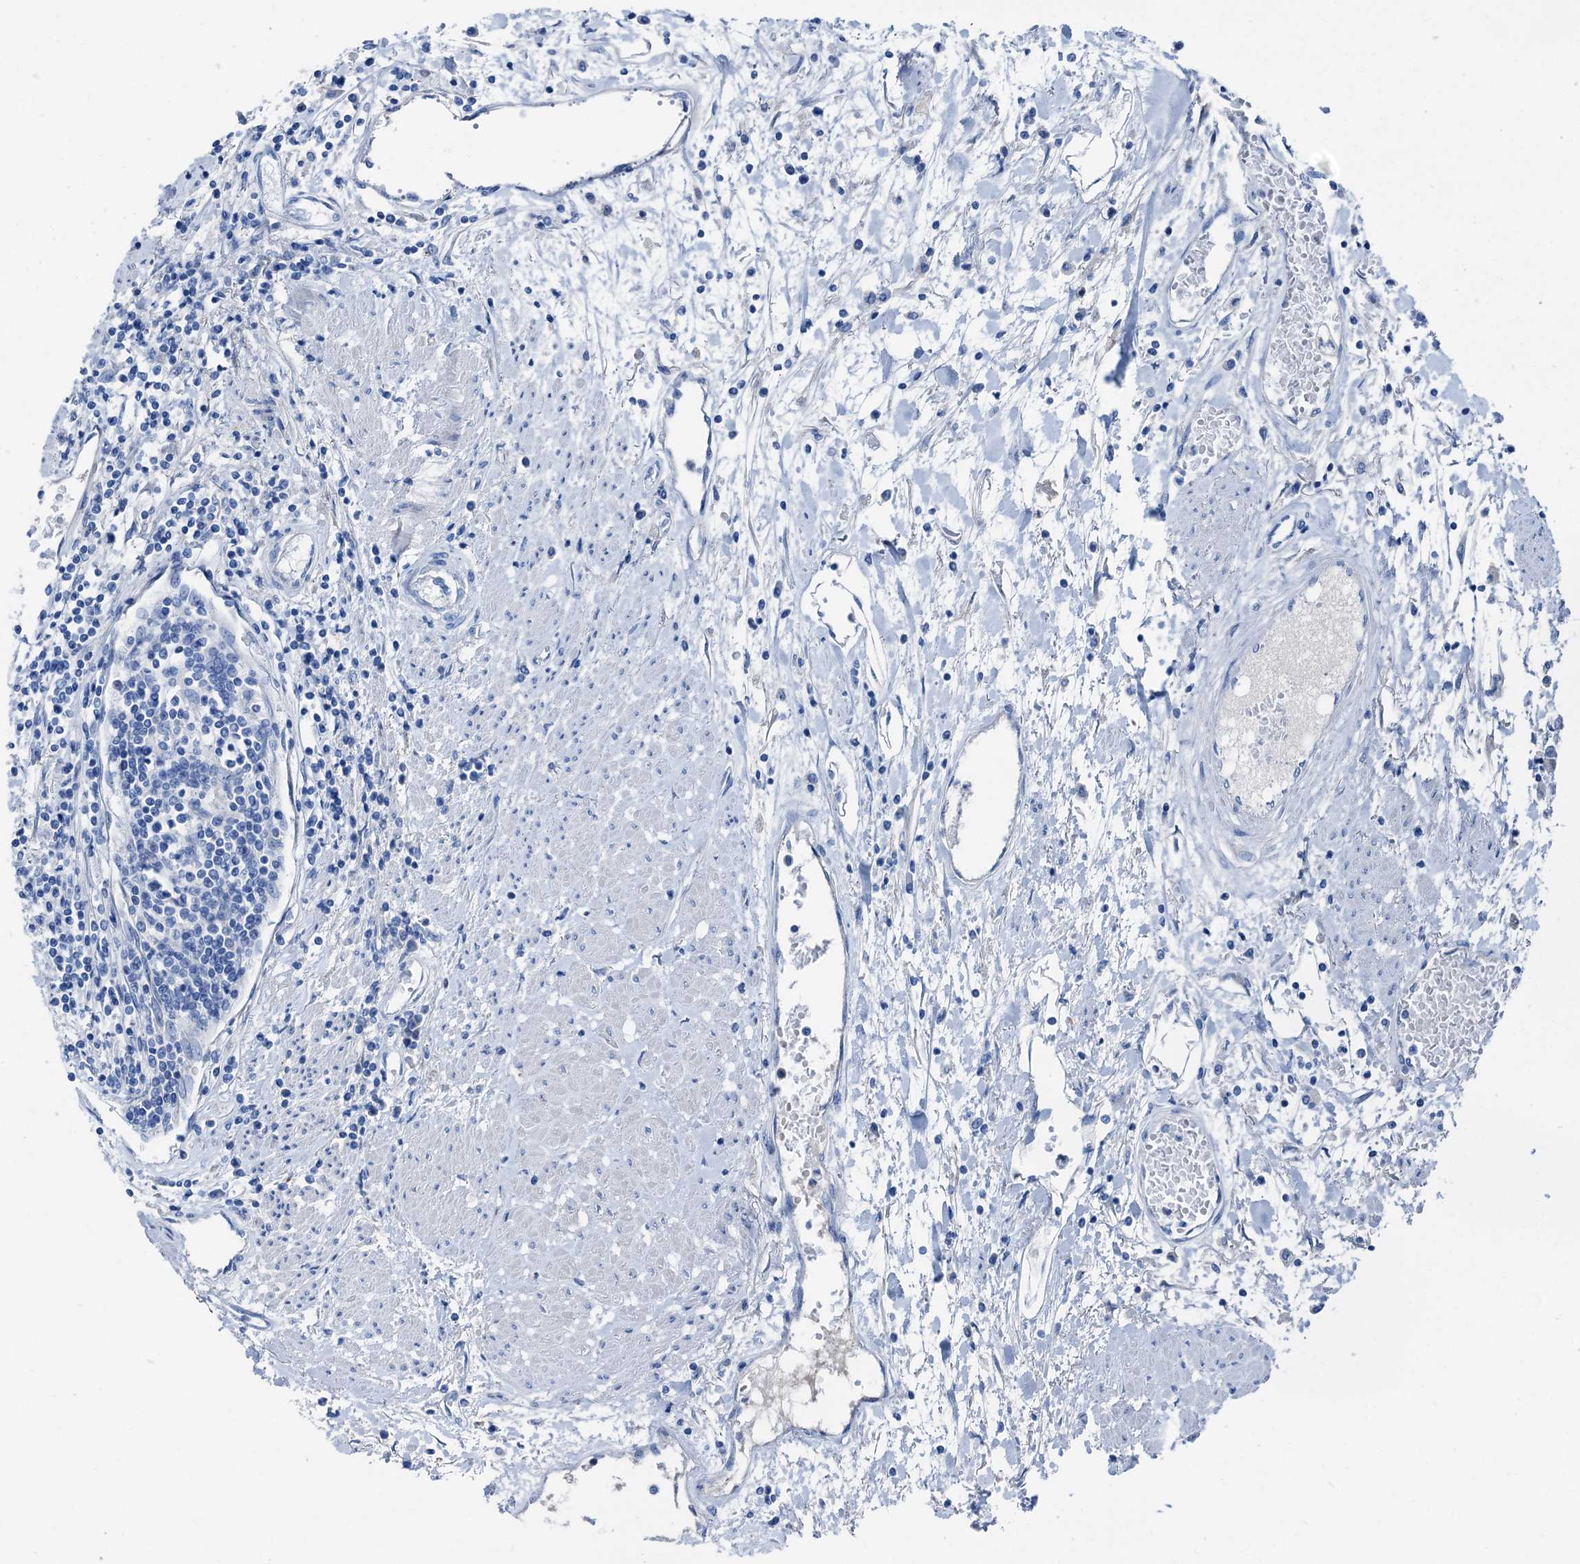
{"staining": {"intensity": "negative", "quantity": "none", "location": "none"}, "tissue": "urothelial cancer", "cell_type": "Tumor cells", "image_type": "cancer", "snomed": [{"axis": "morphology", "description": "Urothelial carcinoma, High grade"}, {"axis": "topography", "description": "Urinary bladder"}], "caption": "Tumor cells show no significant positivity in high-grade urothelial carcinoma.", "gene": "C1QTNF4", "patient": {"sex": "female", "age": 85}}